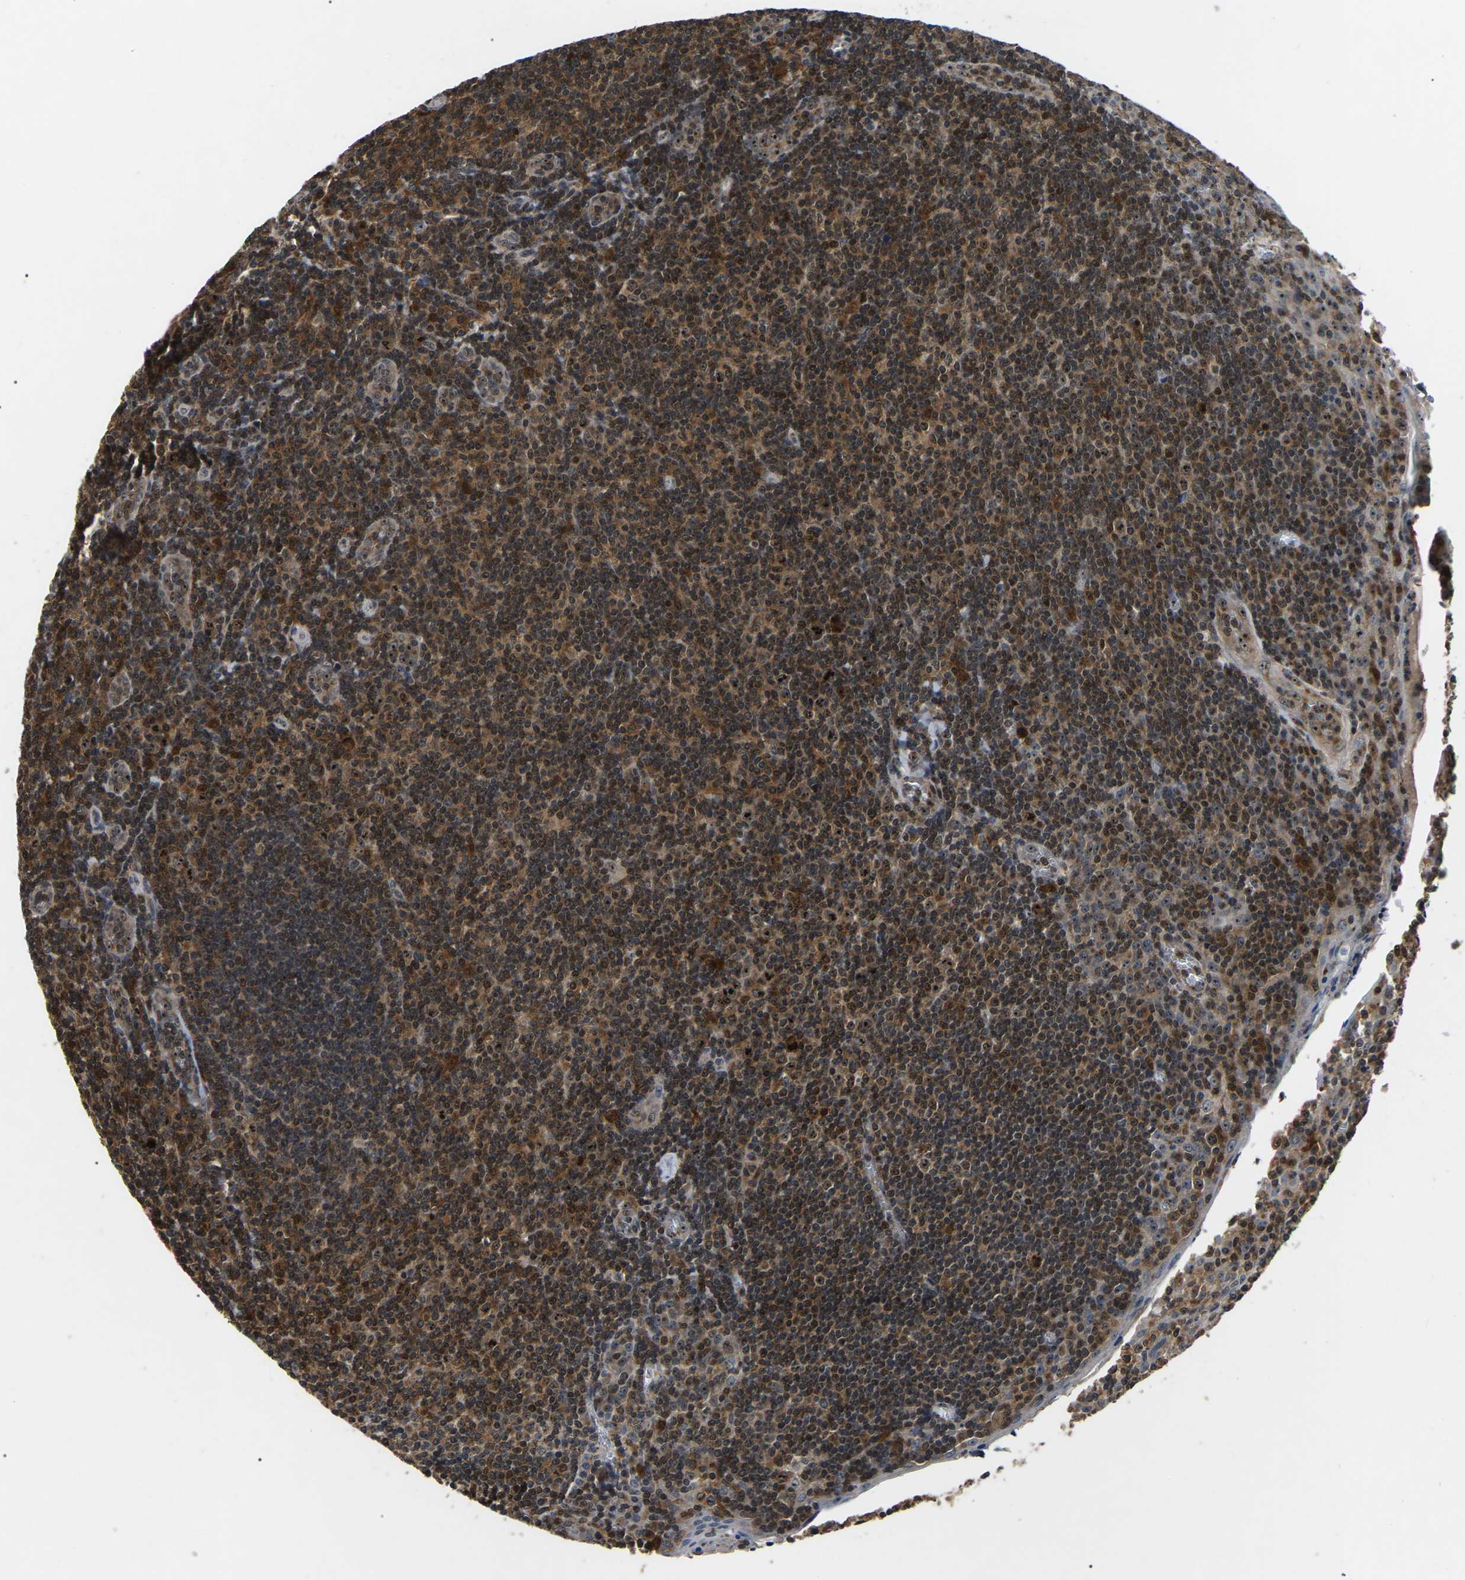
{"staining": {"intensity": "moderate", "quantity": ">75%", "location": "cytoplasmic/membranous,nuclear"}, "tissue": "tonsil", "cell_type": "Germinal center cells", "image_type": "normal", "snomed": [{"axis": "morphology", "description": "Normal tissue, NOS"}, {"axis": "topography", "description": "Tonsil"}], "caption": "A medium amount of moderate cytoplasmic/membranous,nuclear staining is present in approximately >75% of germinal center cells in normal tonsil.", "gene": "RBM28", "patient": {"sex": "male", "age": 37}}